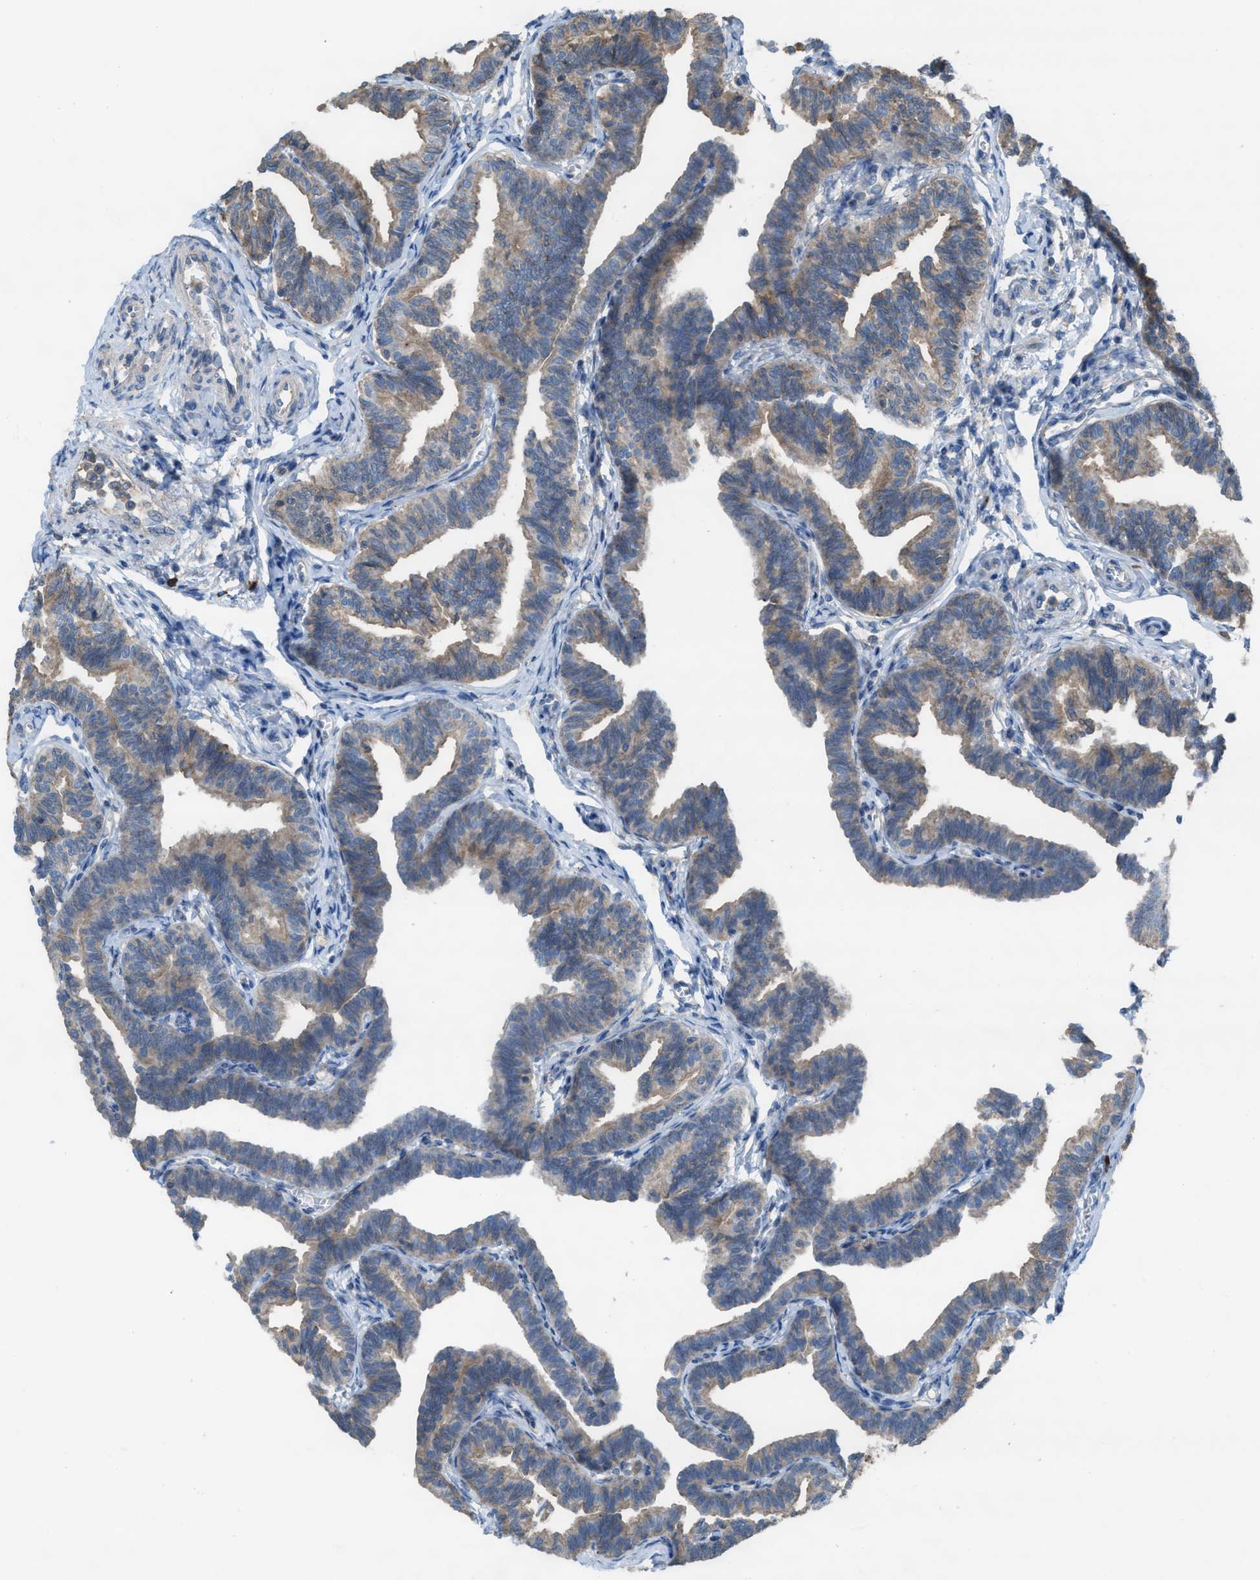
{"staining": {"intensity": "moderate", "quantity": "25%-75%", "location": "cytoplasmic/membranous"}, "tissue": "fallopian tube", "cell_type": "Glandular cells", "image_type": "normal", "snomed": [{"axis": "morphology", "description": "Normal tissue, NOS"}, {"axis": "topography", "description": "Fallopian tube"}, {"axis": "topography", "description": "Ovary"}], "caption": "Brown immunohistochemical staining in benign fallopian tube displays moderate cytoplasmic/membranous positivity in about 25%-75% of glandular cells.", "gene": "PLAA", "patient": {"sex": "female", "age": 23}}